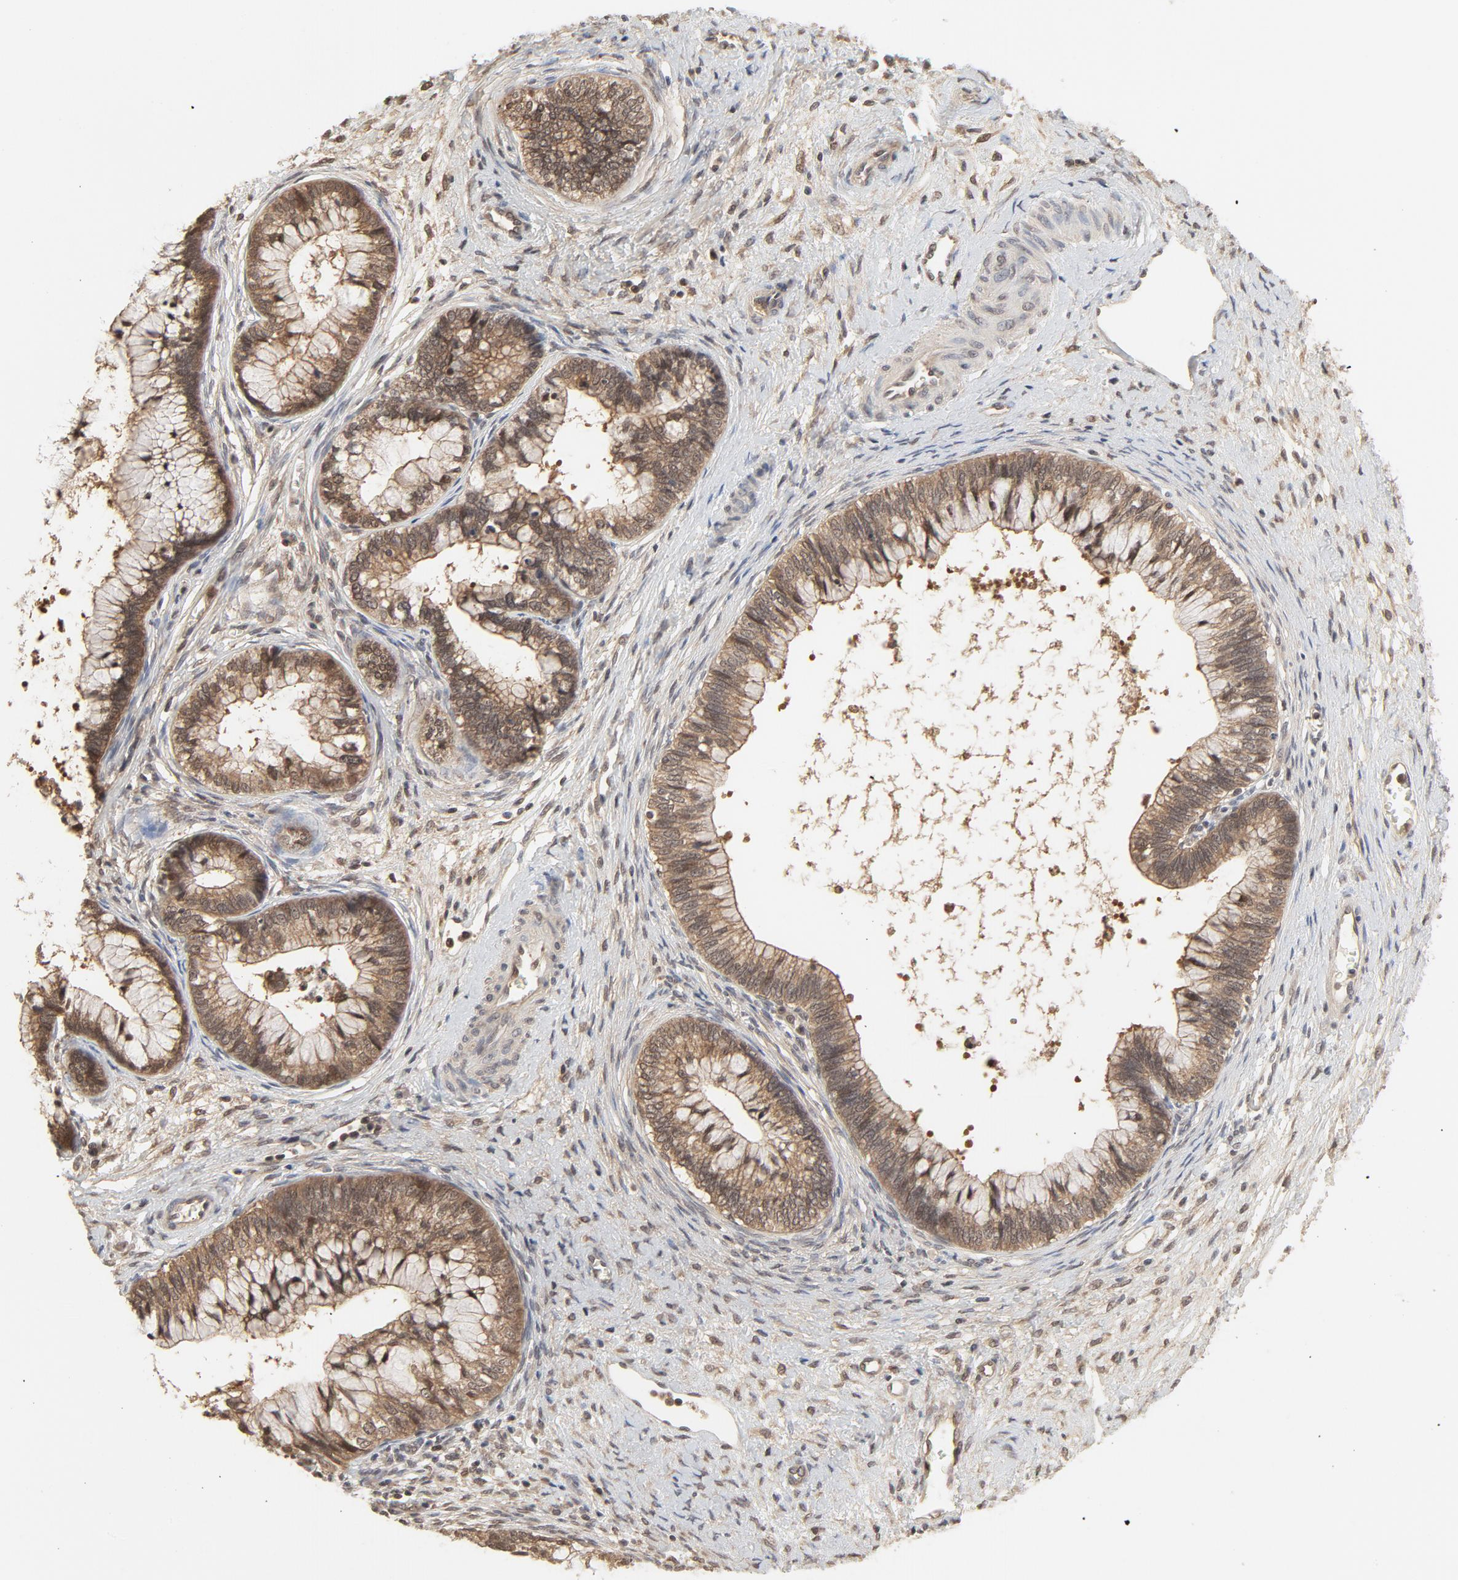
{"staining": {"intensity": "moderate", "quantity": "25%-75%", "location": "cytoplasmic/membranous,nuclear"}, "tissue": "cervical cancer", "cell_type": "Tumor cells", "image_type": "cancer", "snomed": [{"axis": "morphology", "description": "Adenocarcinoma, NOS"}, {"axis": "topography", "description": "Cervix"}], "caption": "DAB immunohistochemical staining of adenocarcinoma (cervical) exhibits moderate cytoplasmic/membranous and nuclear protein positivity in approximately 25%-75% of tumor cells.", "gene": "NEDD8", "patient": {"sex": "female", "age": 44}}